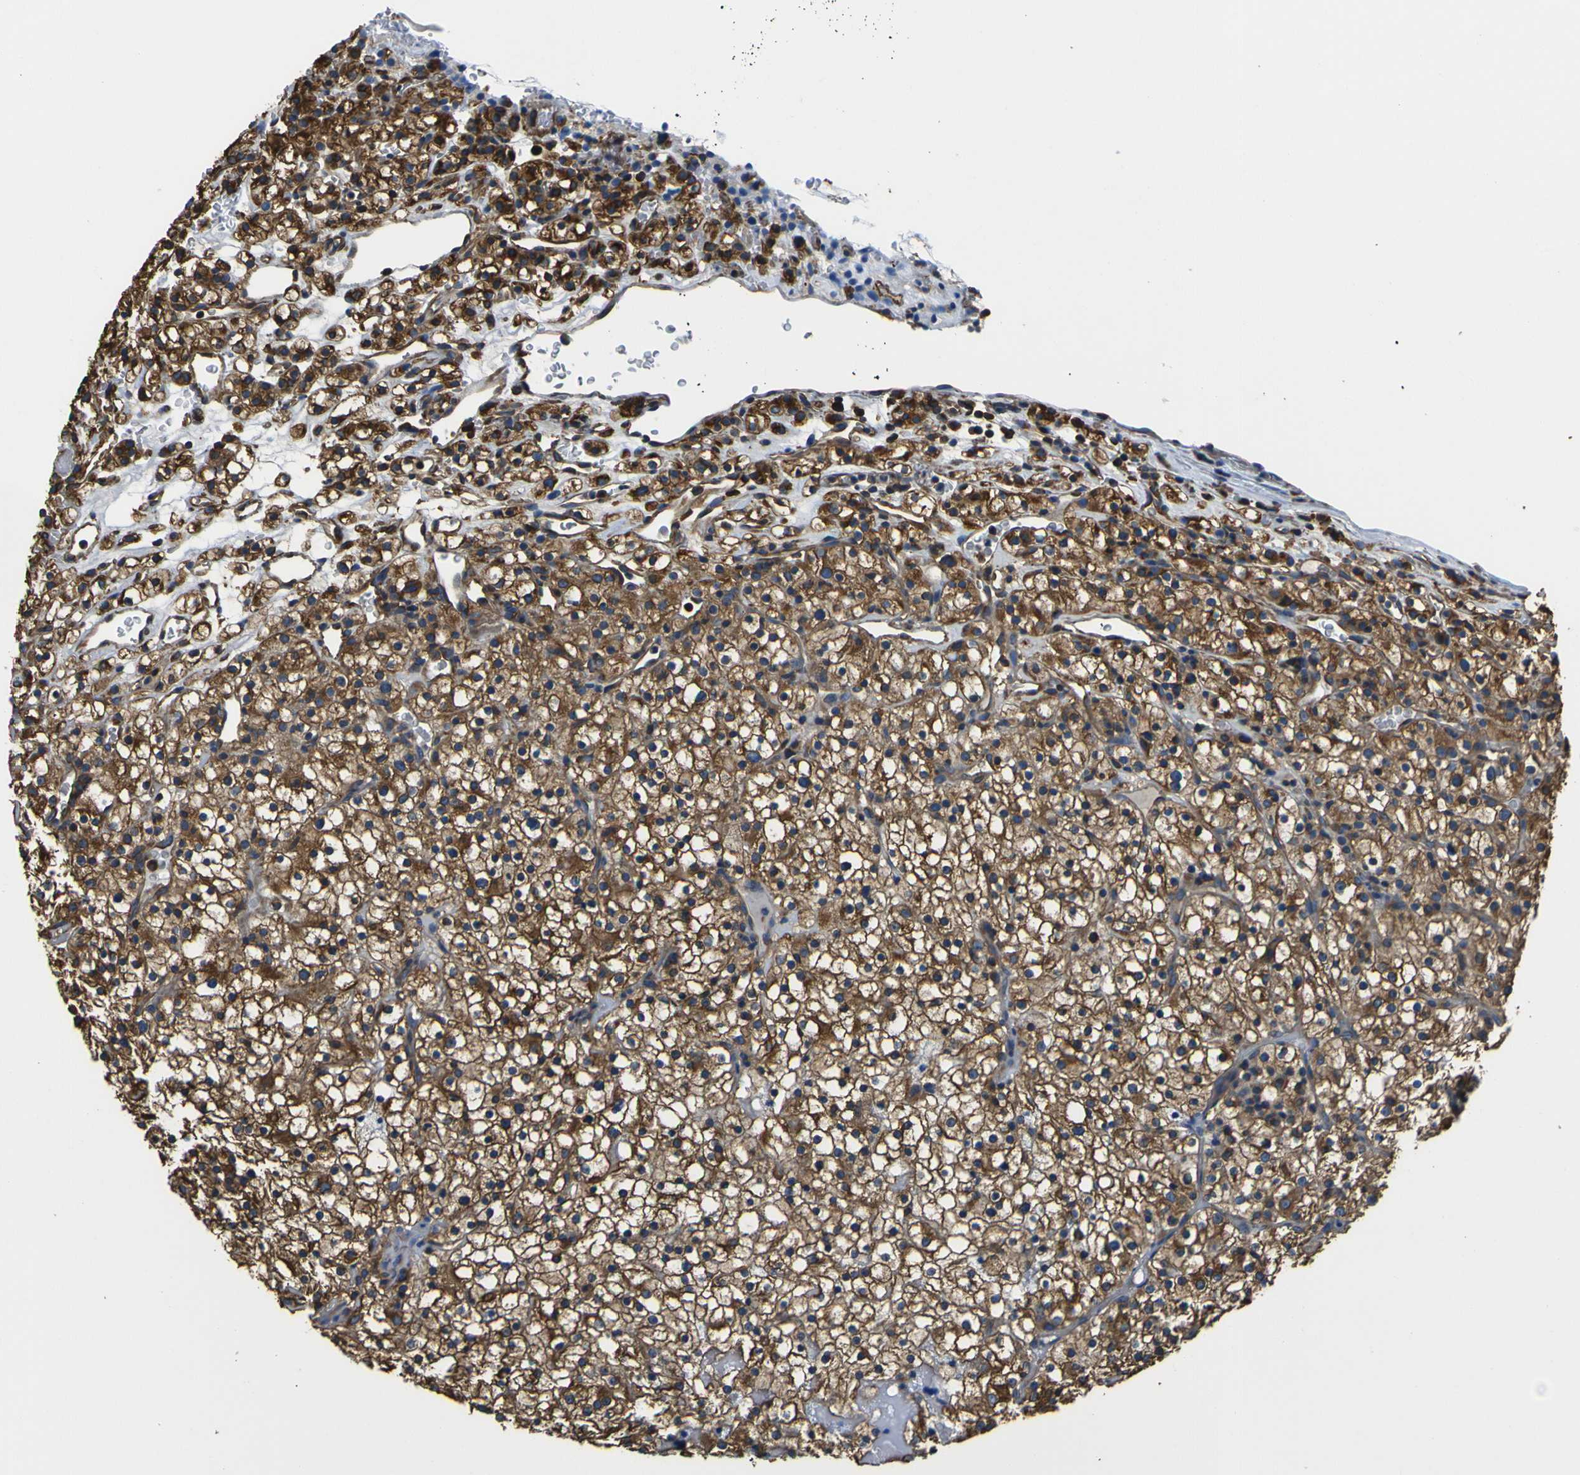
{"staining": {"intensity": "strong", "quantity": ">75%", "location": "cytoplasmic/membranous"}, "tissue": "renal cancer", "cell_type": "Tumor cells", "image_type": "cancer", "snomed": [{"axis": "morphology", "description": "Normal tissue, NOS"}, {"axis": "morphology", "description": "Adenocarcinoma, NOS"}, {"axis": "topography", "description": "Kidney"}], "caption": "Immunohistochemical staining of human renal adenocarcinoma reveals strong cytoplasmic/membranous protein expression in approximately >75% of tumor cells.", "gene": "TUBB", "patient": {"sex": "female", "age": 72}}